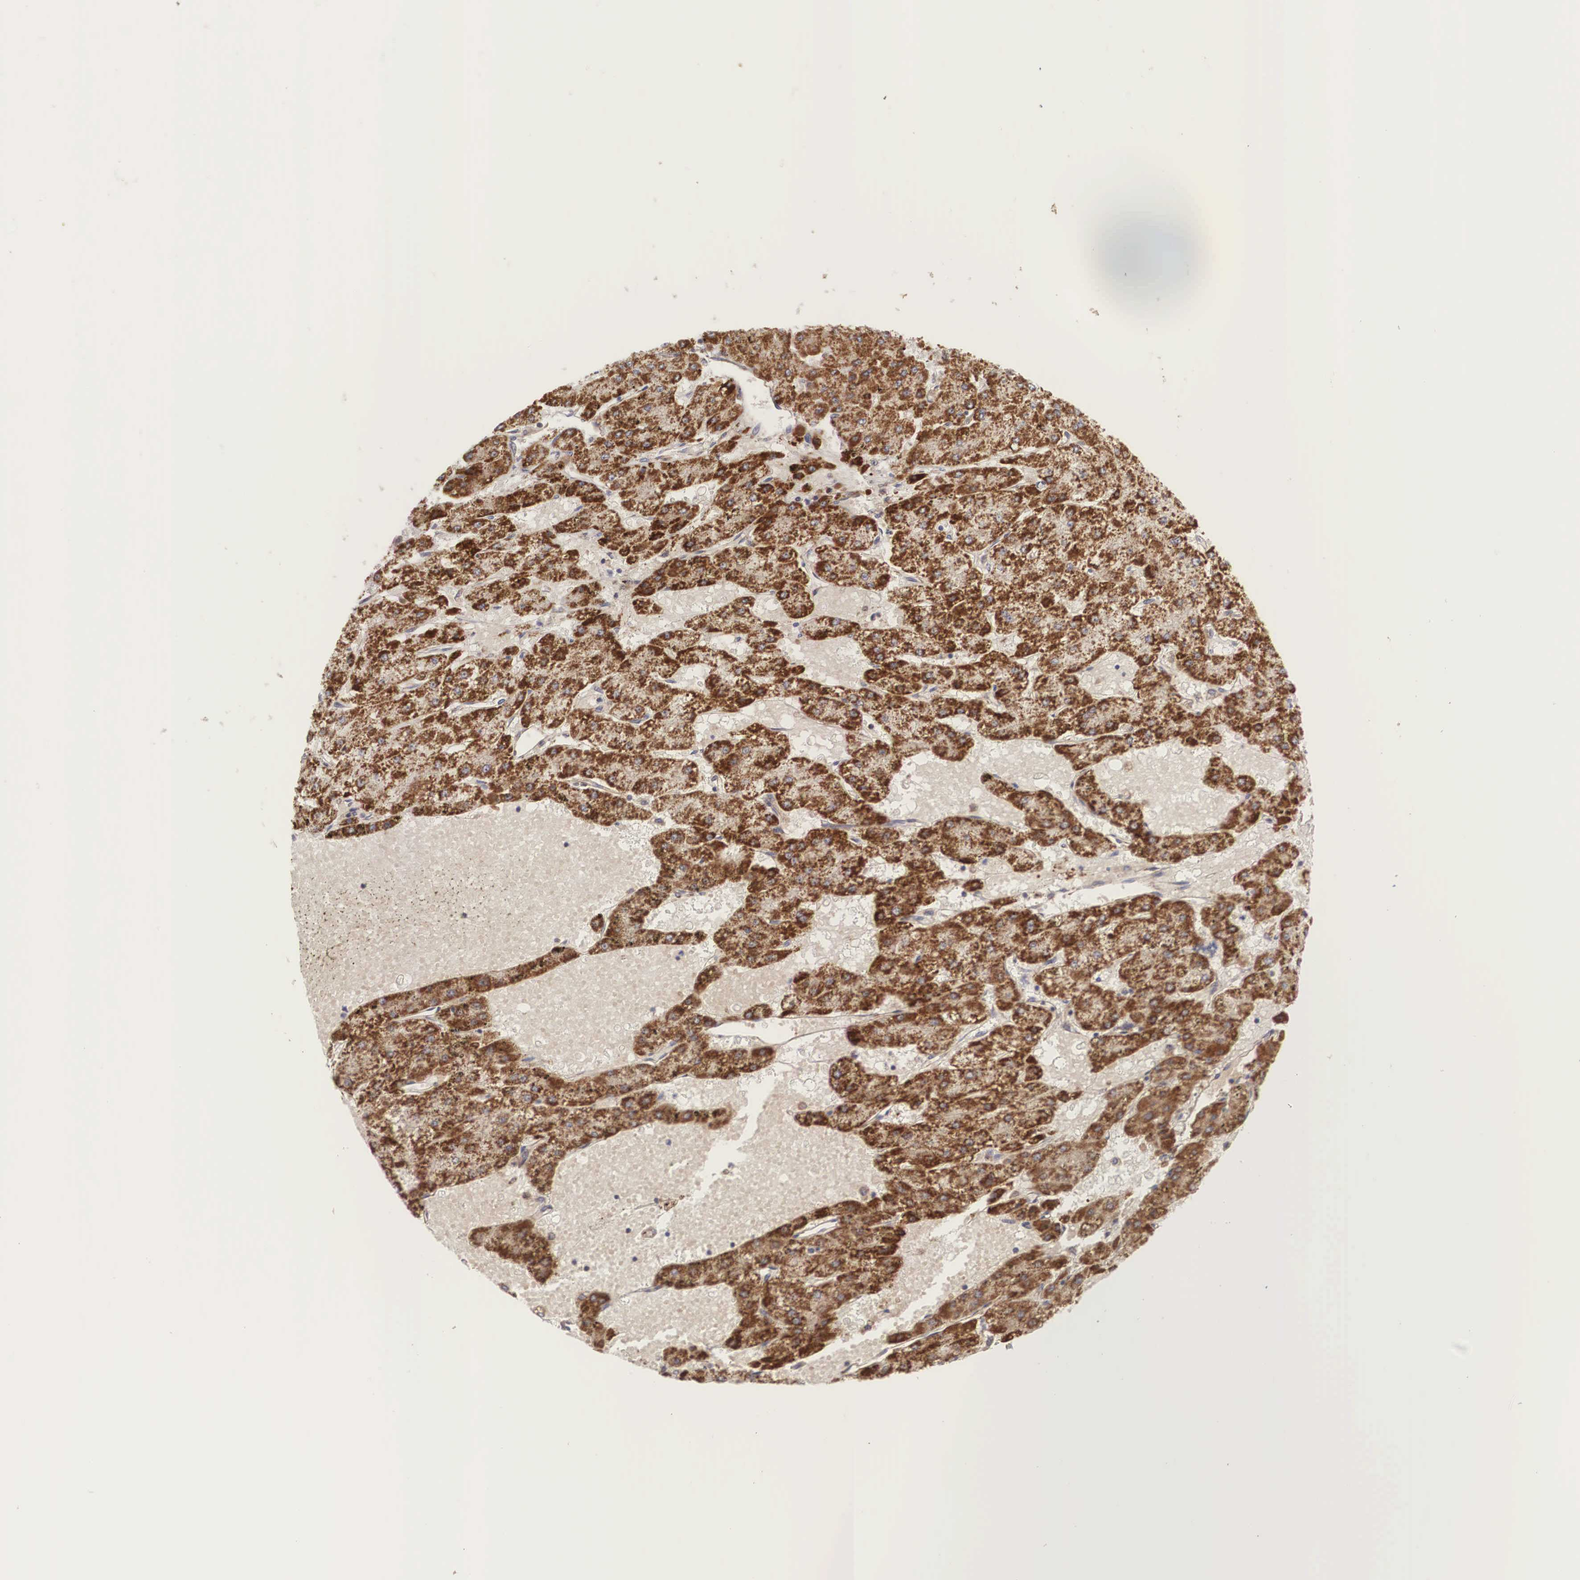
{"staining": {"intensity": "strong", "quantity": ">75%", "location": "cytoplasmic/membranous"}, "tissue": "liver cancer", "cell_type": "Tumor cells", "image_type": "cancer", "snomed": [{"axis": "morphology", "description": "Carcinoma, Hepatocellular, NOS"}, {"axis": "topography", "description": "Liver"}], "caption": "This photomicrograph shows immunohistochemistry staining of liver hepatocellular carcinoma, with high strong cytoplasmic/membranous staining in about >75% of tumor cells.", "gene": "XPNPEP3", "patient": {"sex": "female", "age": 52}}